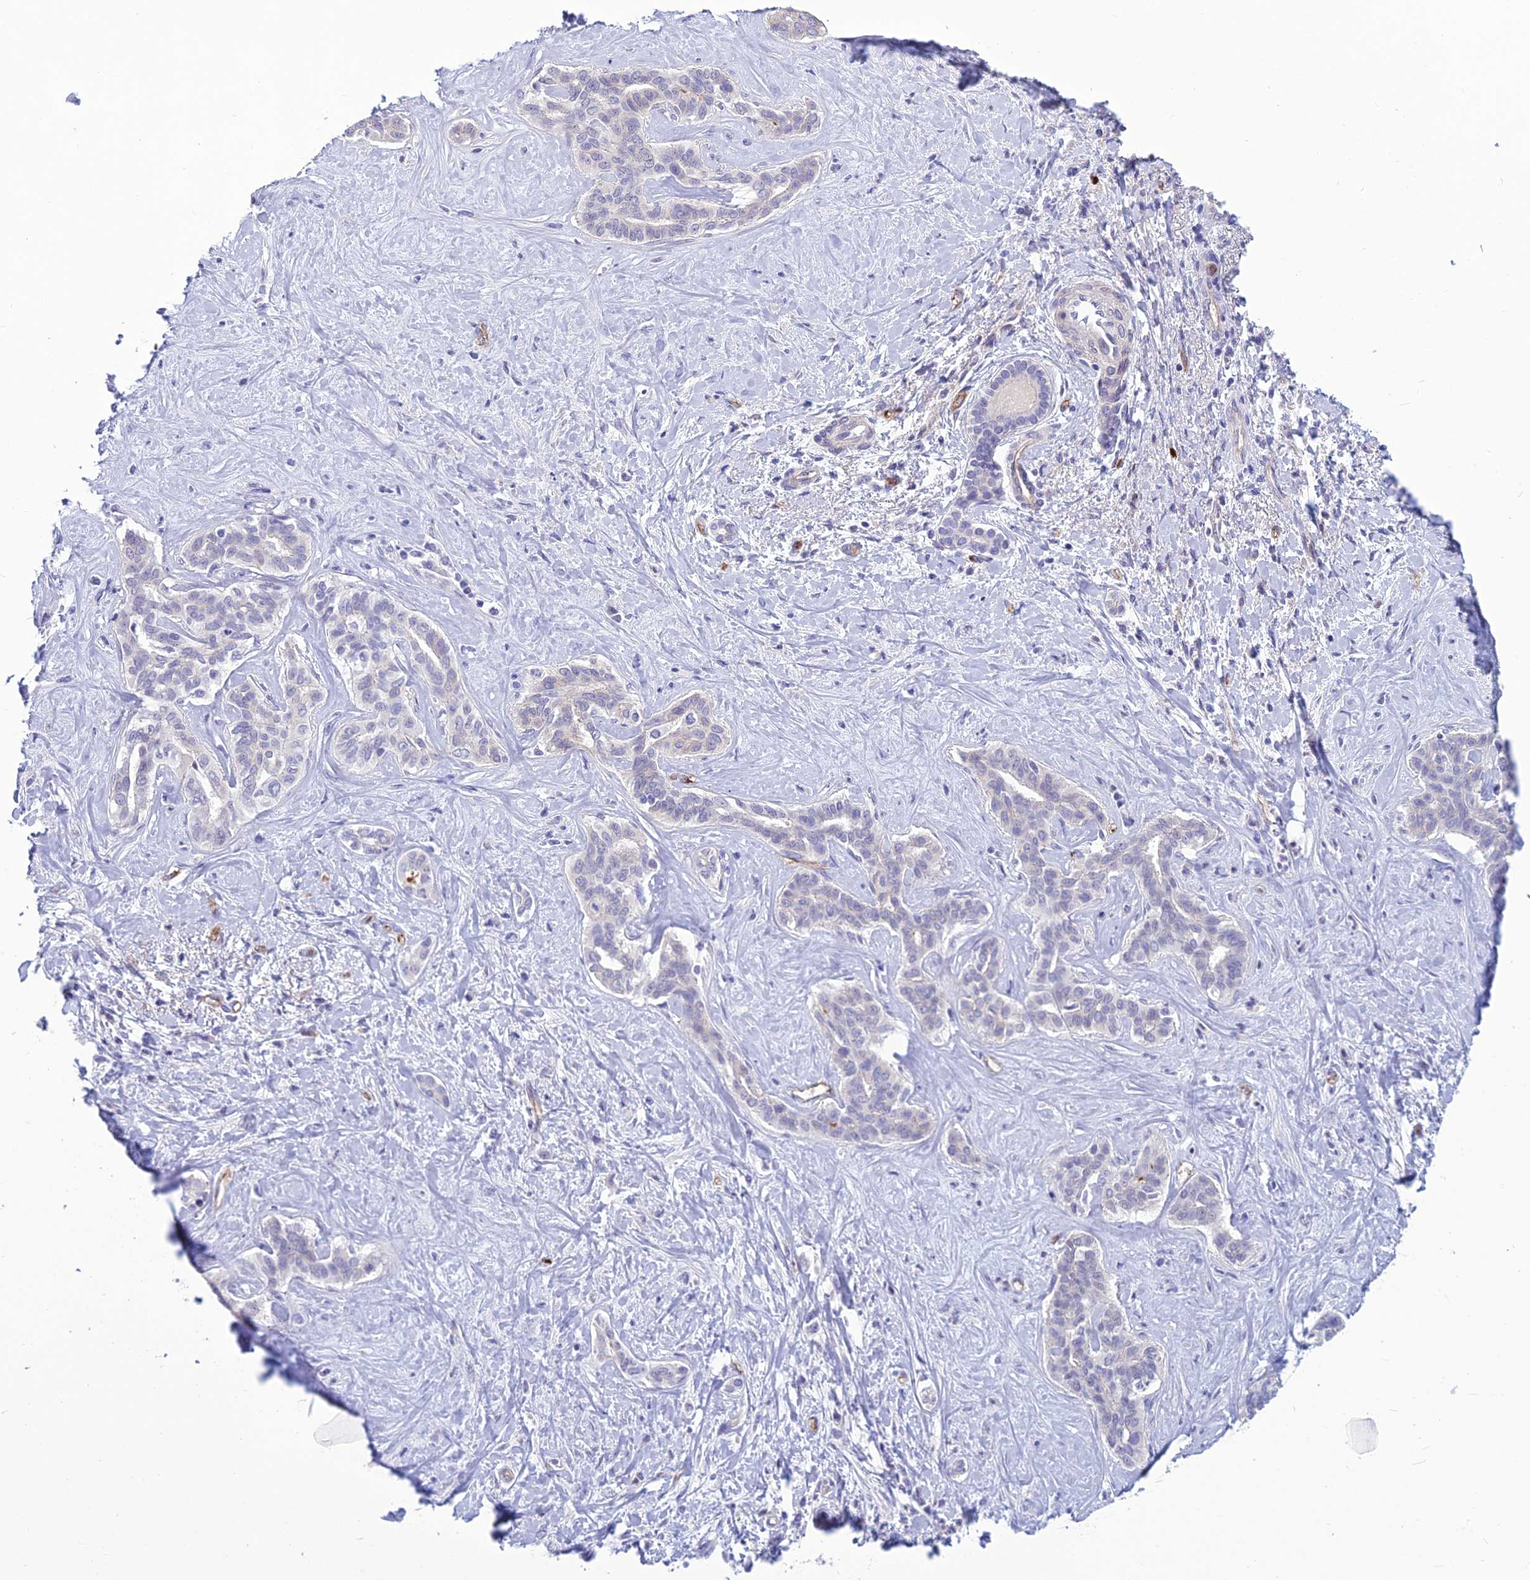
{"staining": {"intensity": "negative", "quantity": "none", "location": "none"}, "tissue": "liver cancer", "cell_type": "Tumor cells", "image_type": "cancer", "snomed": [{"axis": "morphology", "description": "Cholangiocarcinoma"}, {"axis": "topography", "description": "Liver"}], "caption": "DAB immunohistochemical staining of liver cholangiocarcinoma demonstrates no significant expression in tumor cells. (DAB immunohistochemistry (IHC), high magnification).", "gene": "BBS7", "patient": {"sex": "female", "age": 77}}